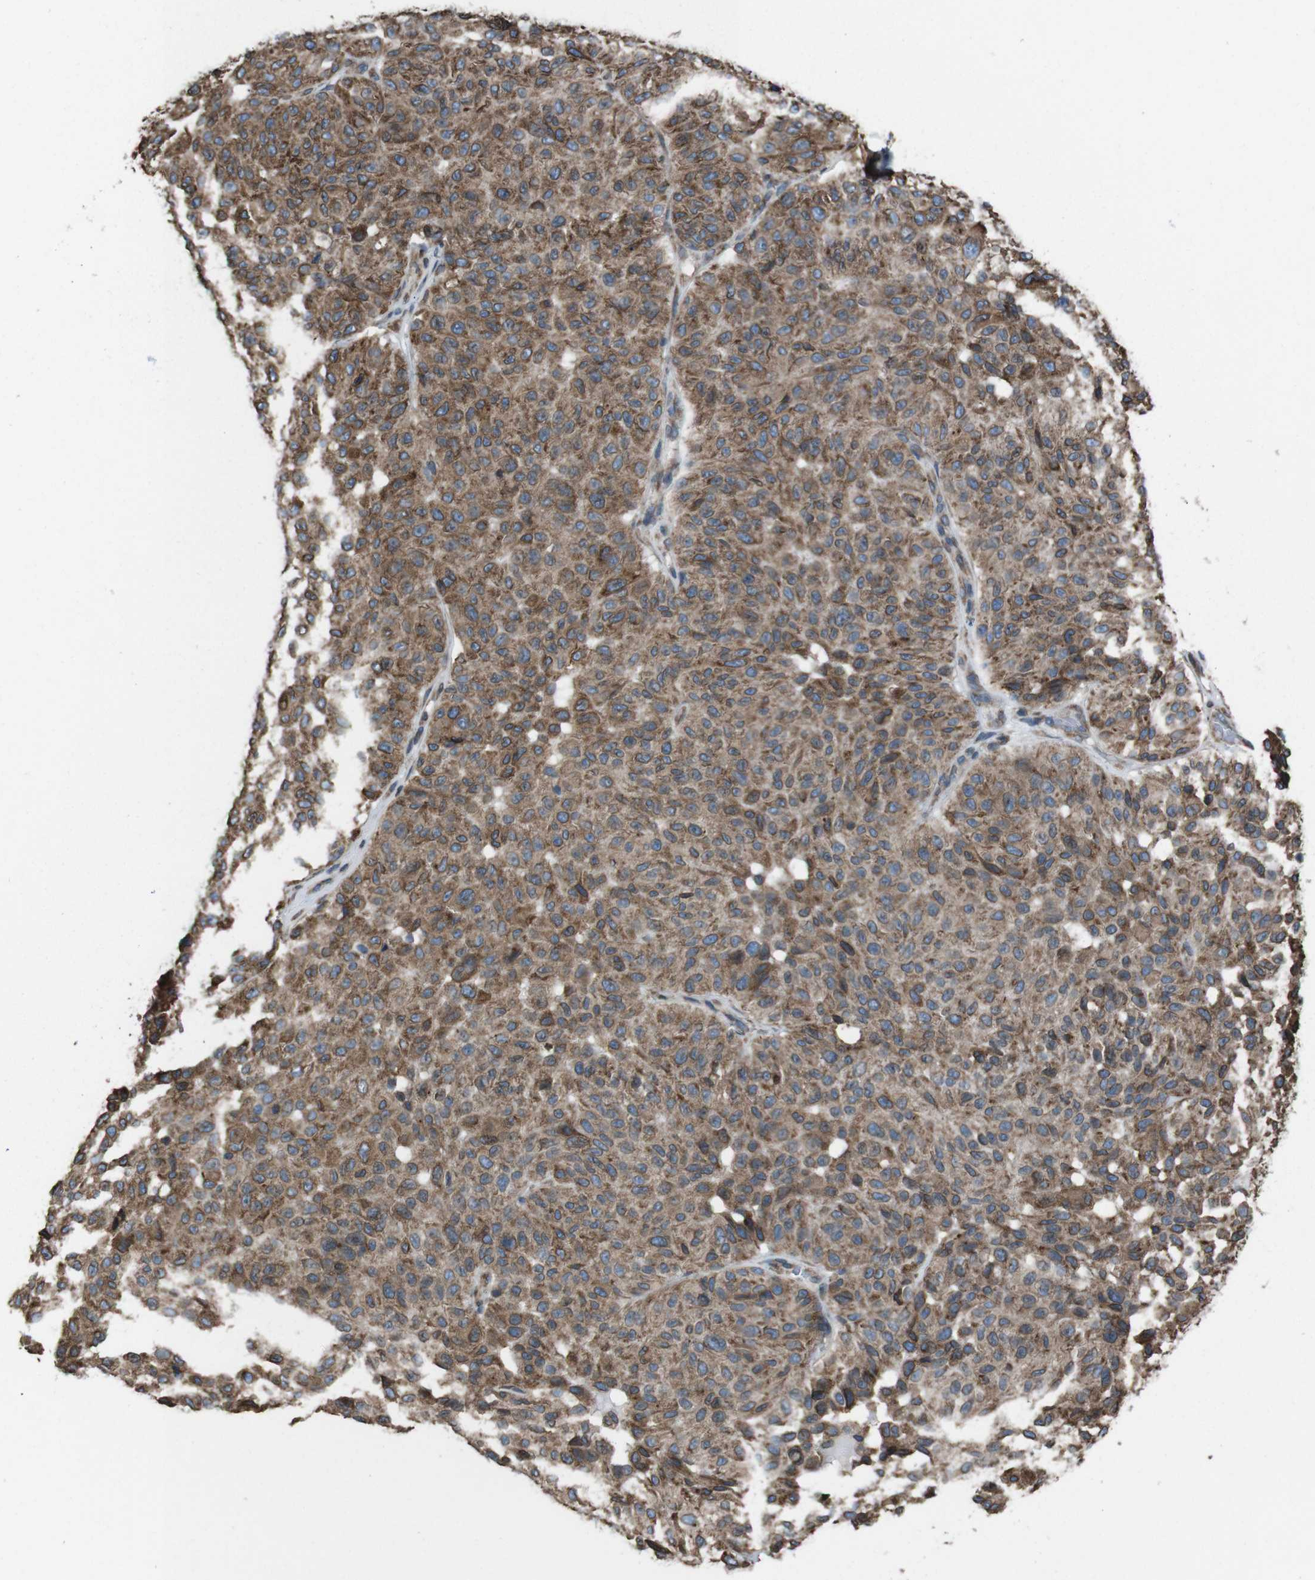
{"staining": {"intensity": "moderate", "quantity": ">75%", "location": "cytoplasmic/membranous"}, "tissue": "melanoma", "cell_type": "Tumor cells", "image_type": "cancer", "snomed": [{"axis": "morphology", "description": "Malignant melanoma, NOS"}, {"axis": "topography", "description": "Skin"}], "caption": "Human malignant melanoma stained with a brown dye displays moderate cytoplasmic/membranous positive staining in approximately >75% of tumor cells.", "gene": "APMAP", "patient": {"sex": "female", "age": 46}}